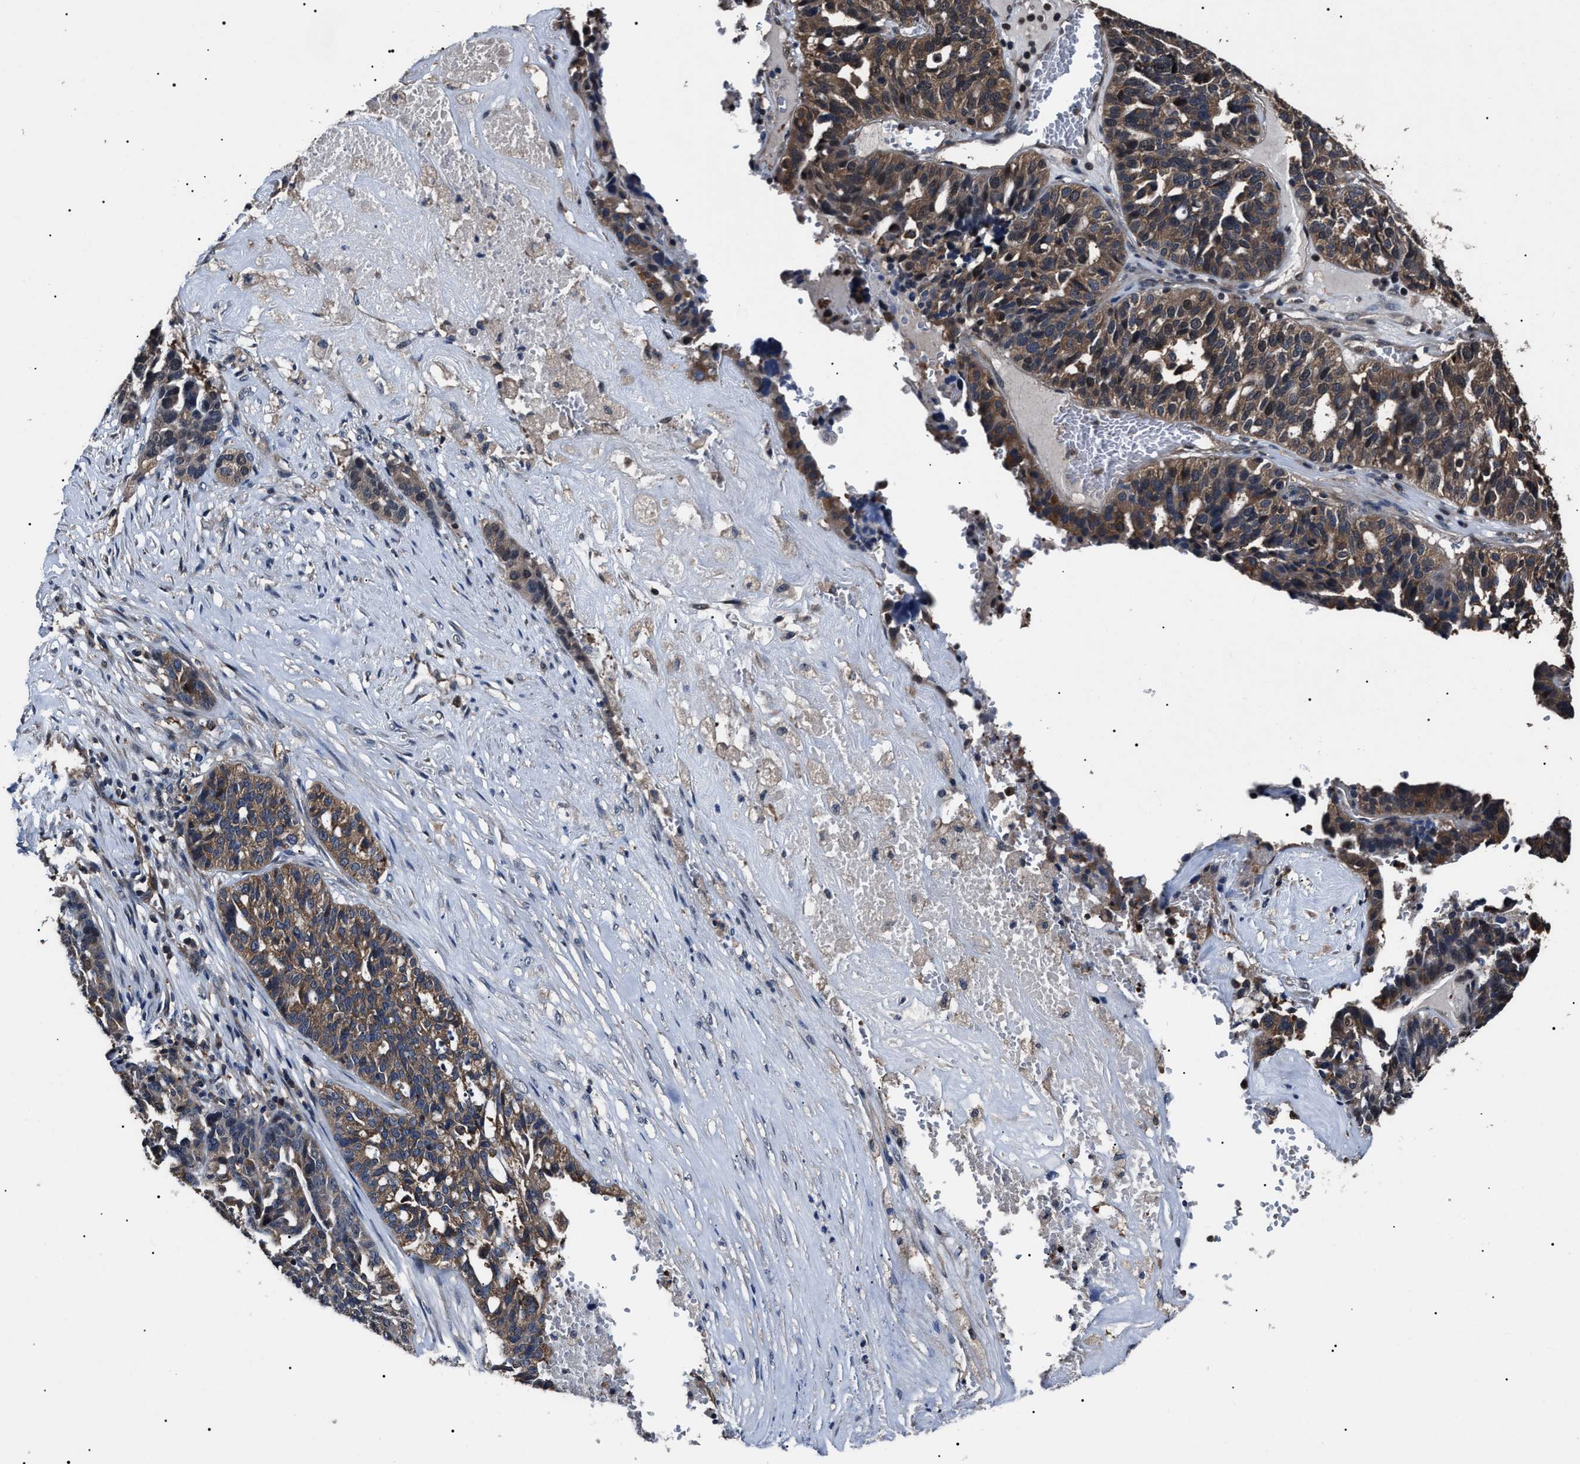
{"staining": {"intensity": "moderate", "quantity": ">75%", "location": "cytoplasmic/membranous"}, "tissue": "ovarian cancer", "cell_type": "Tumor cells", "image_type": "cancer", "snomed": [{"axis": "morphology", "description": "Cystadenocarcinoma, serous, NOS"}, {"axis": "topography", "description": "Ovary"}], "caption": "Ovarian cancer (serous cystadenocarcinoma) stained for a protein (brown) shows moderate cytoplasmic/membranous positive expression in approximately >75% of tumor cells.", "gene": "CCT8", "patient": {"sex": "female", "age": 59}}